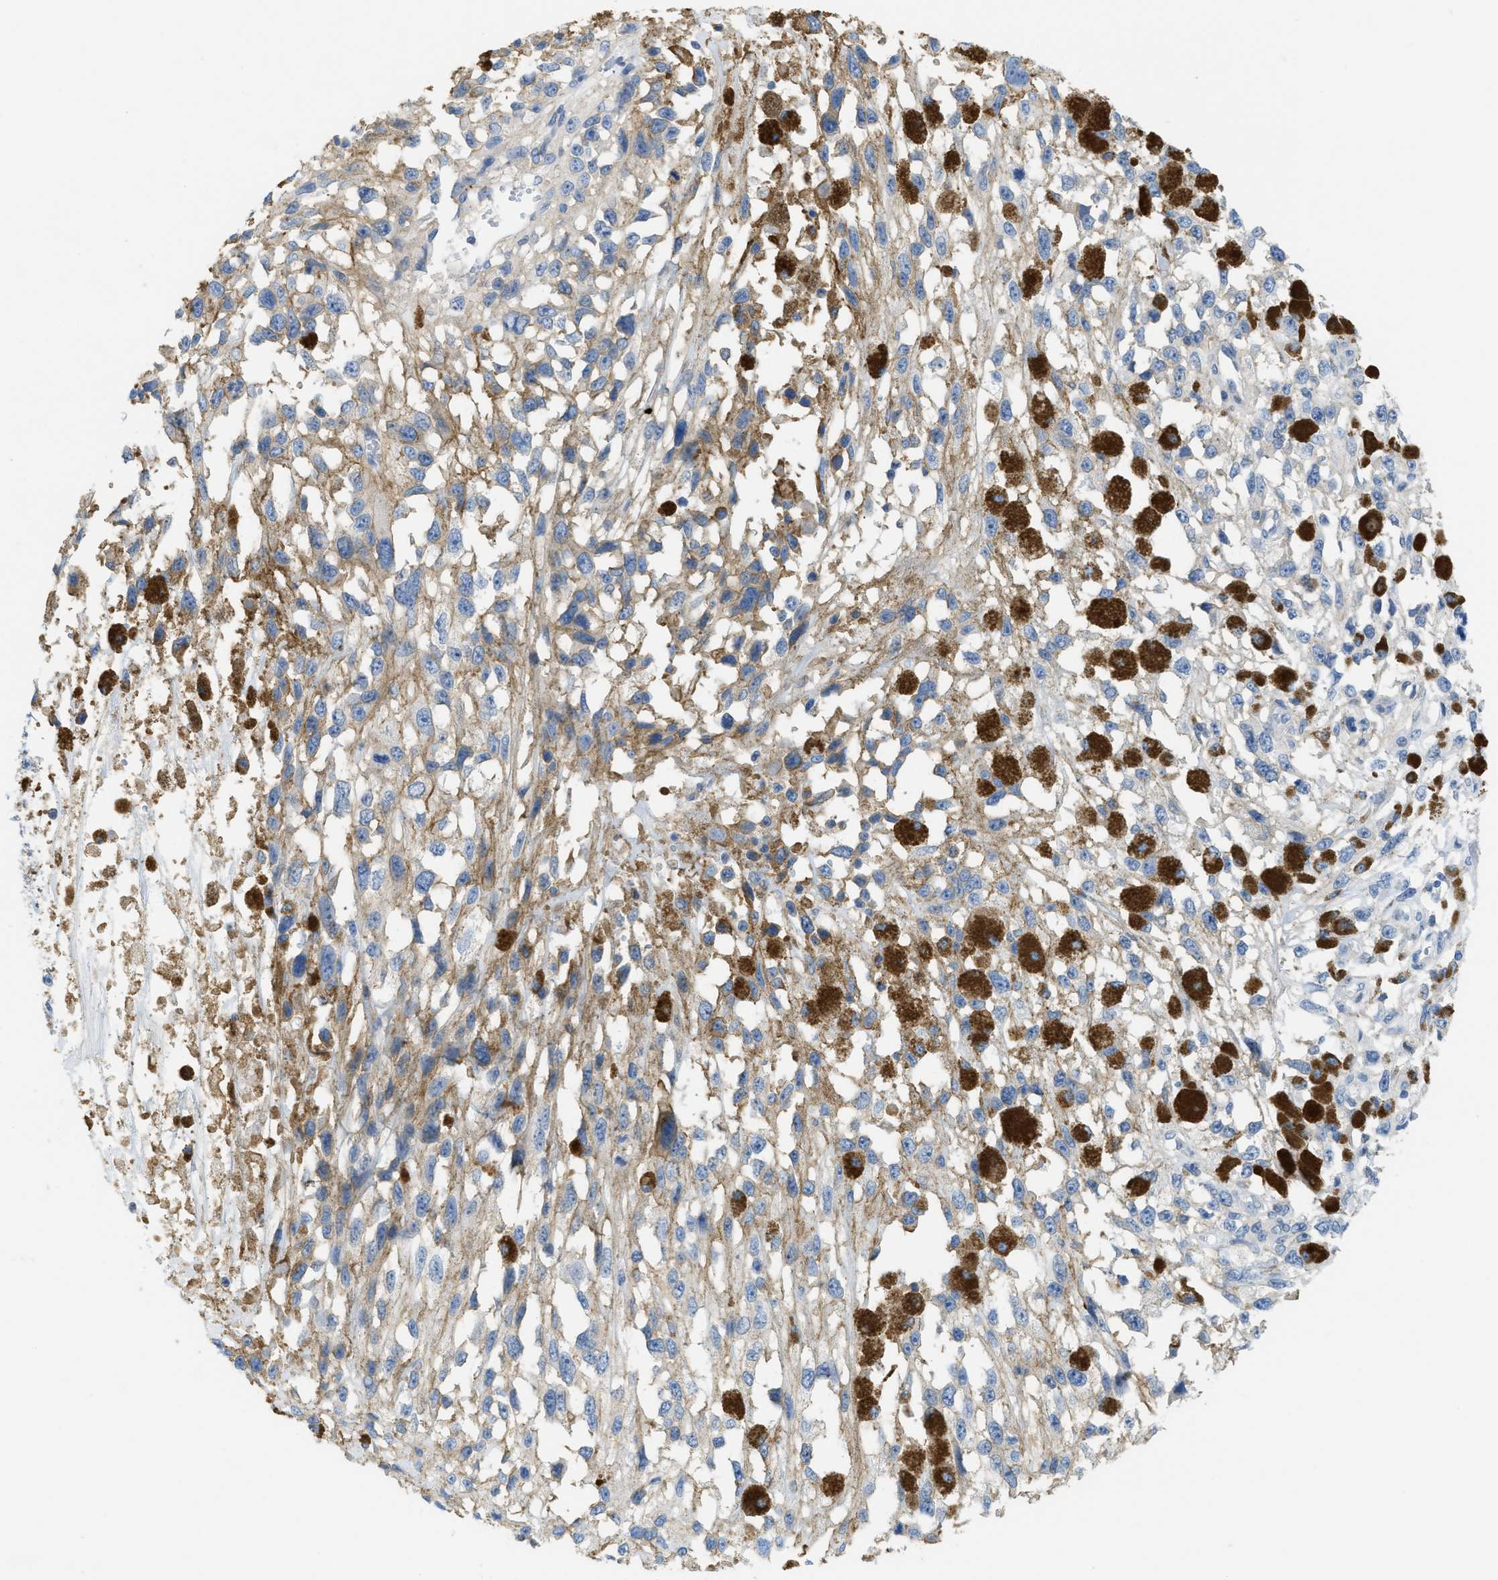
{"staining": {"intensity": "weak", "quantity": "25%-75%", "location": "cytoplasmic/membranous"}, "tissue": "melanoma", "cell_type": "Tumor cells", "image_type": "cancer", "snomed": [{"axis": "morphology", "description": "Malignant melanoma, Metastatic site"}, {"axis": "topography", "description": "Lymph node"}], "caption": "Melanoma was stained to show a protein in brown. There is low levels of weak cytoplasmic/membranous expression in about 25%-75% of tumor cells.", "gene": "CNNM4", "patient": {"sex": "male", "age": 59}}